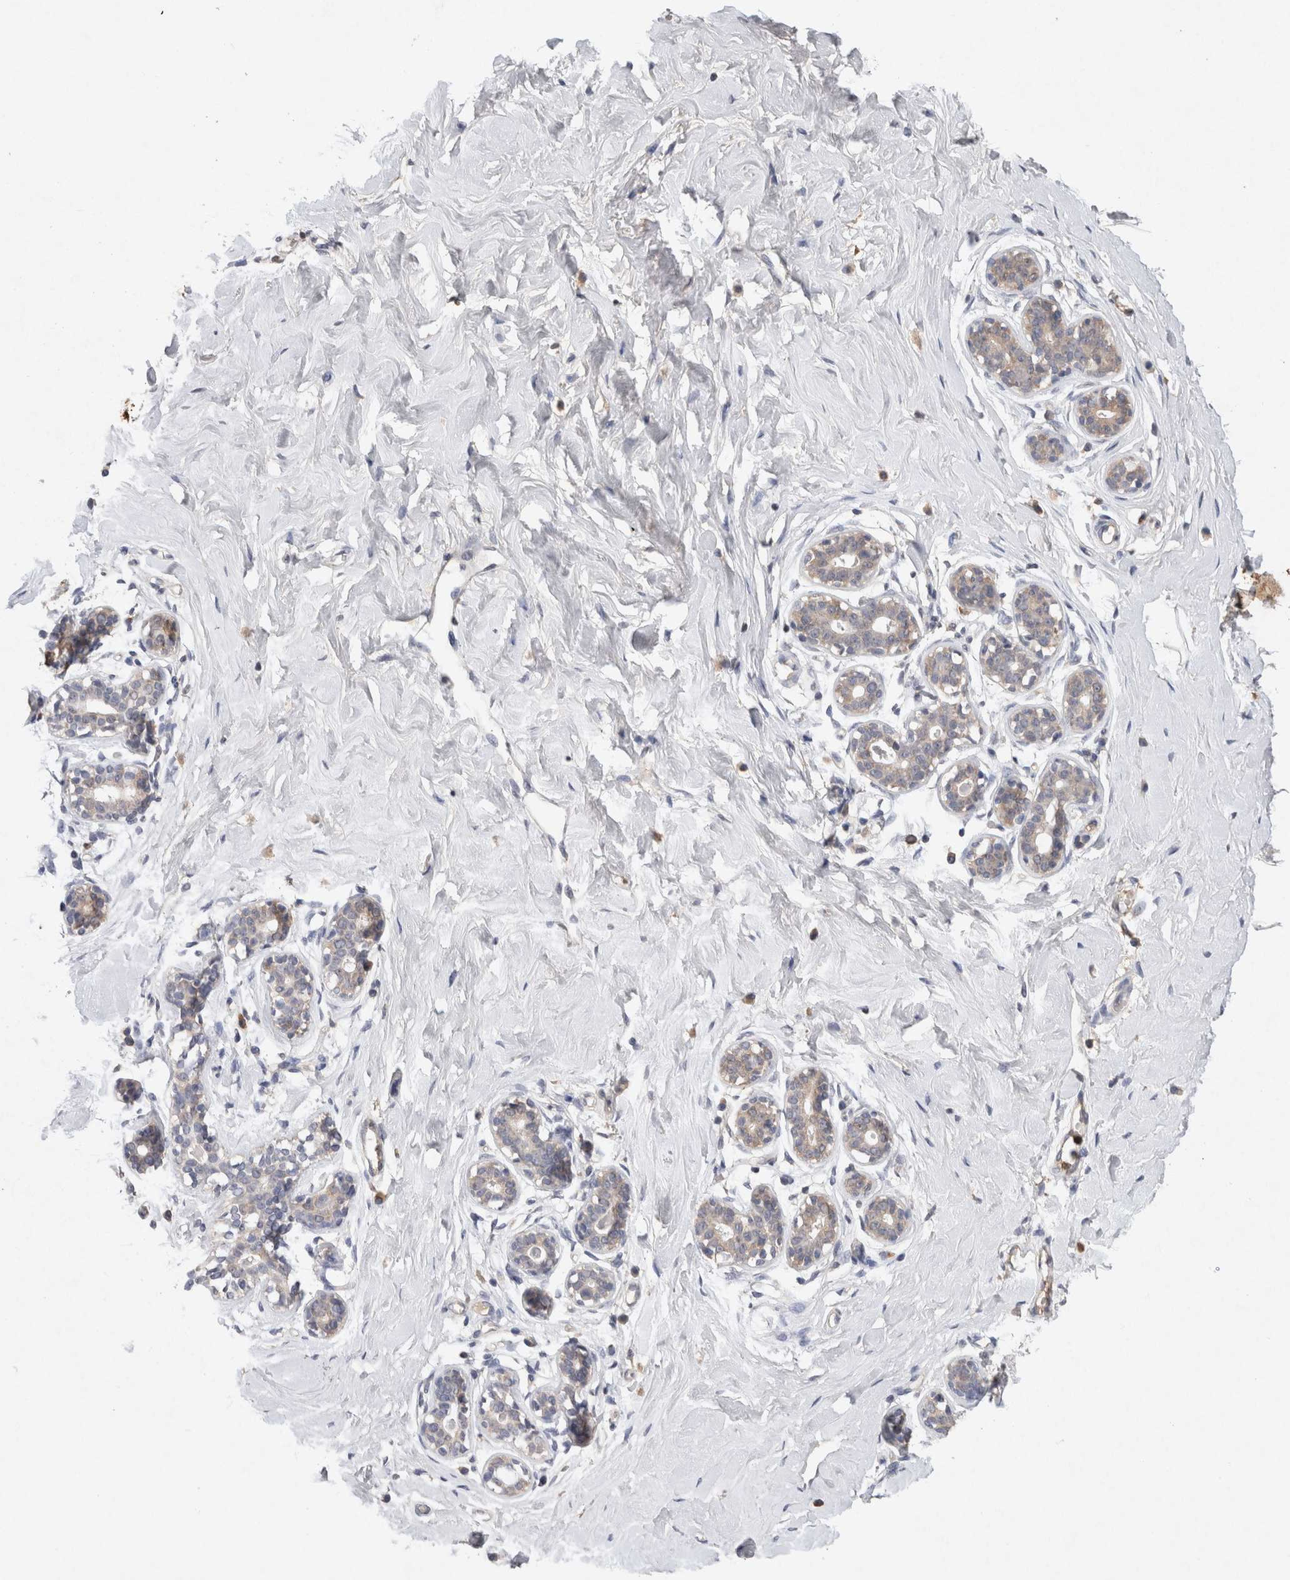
{"staining": {"intensity": "negative", "quantity": "none", "location": "none"}, "tissue": "breast", "cell_type": "Adipocytes", "image_type": "normal", "snomed": [{"axis": "morphology", "description": "Normal tissue, NOS"}, {"axis": "topography", "description": "Breast"}], "caption": "A high-resolution histopathology image shows immunohistochemistry staining of benign breast, which displays no significant staining in adipocytes.", "gene": "FABP7", "patient": {"sex": "female", "age": 23}}